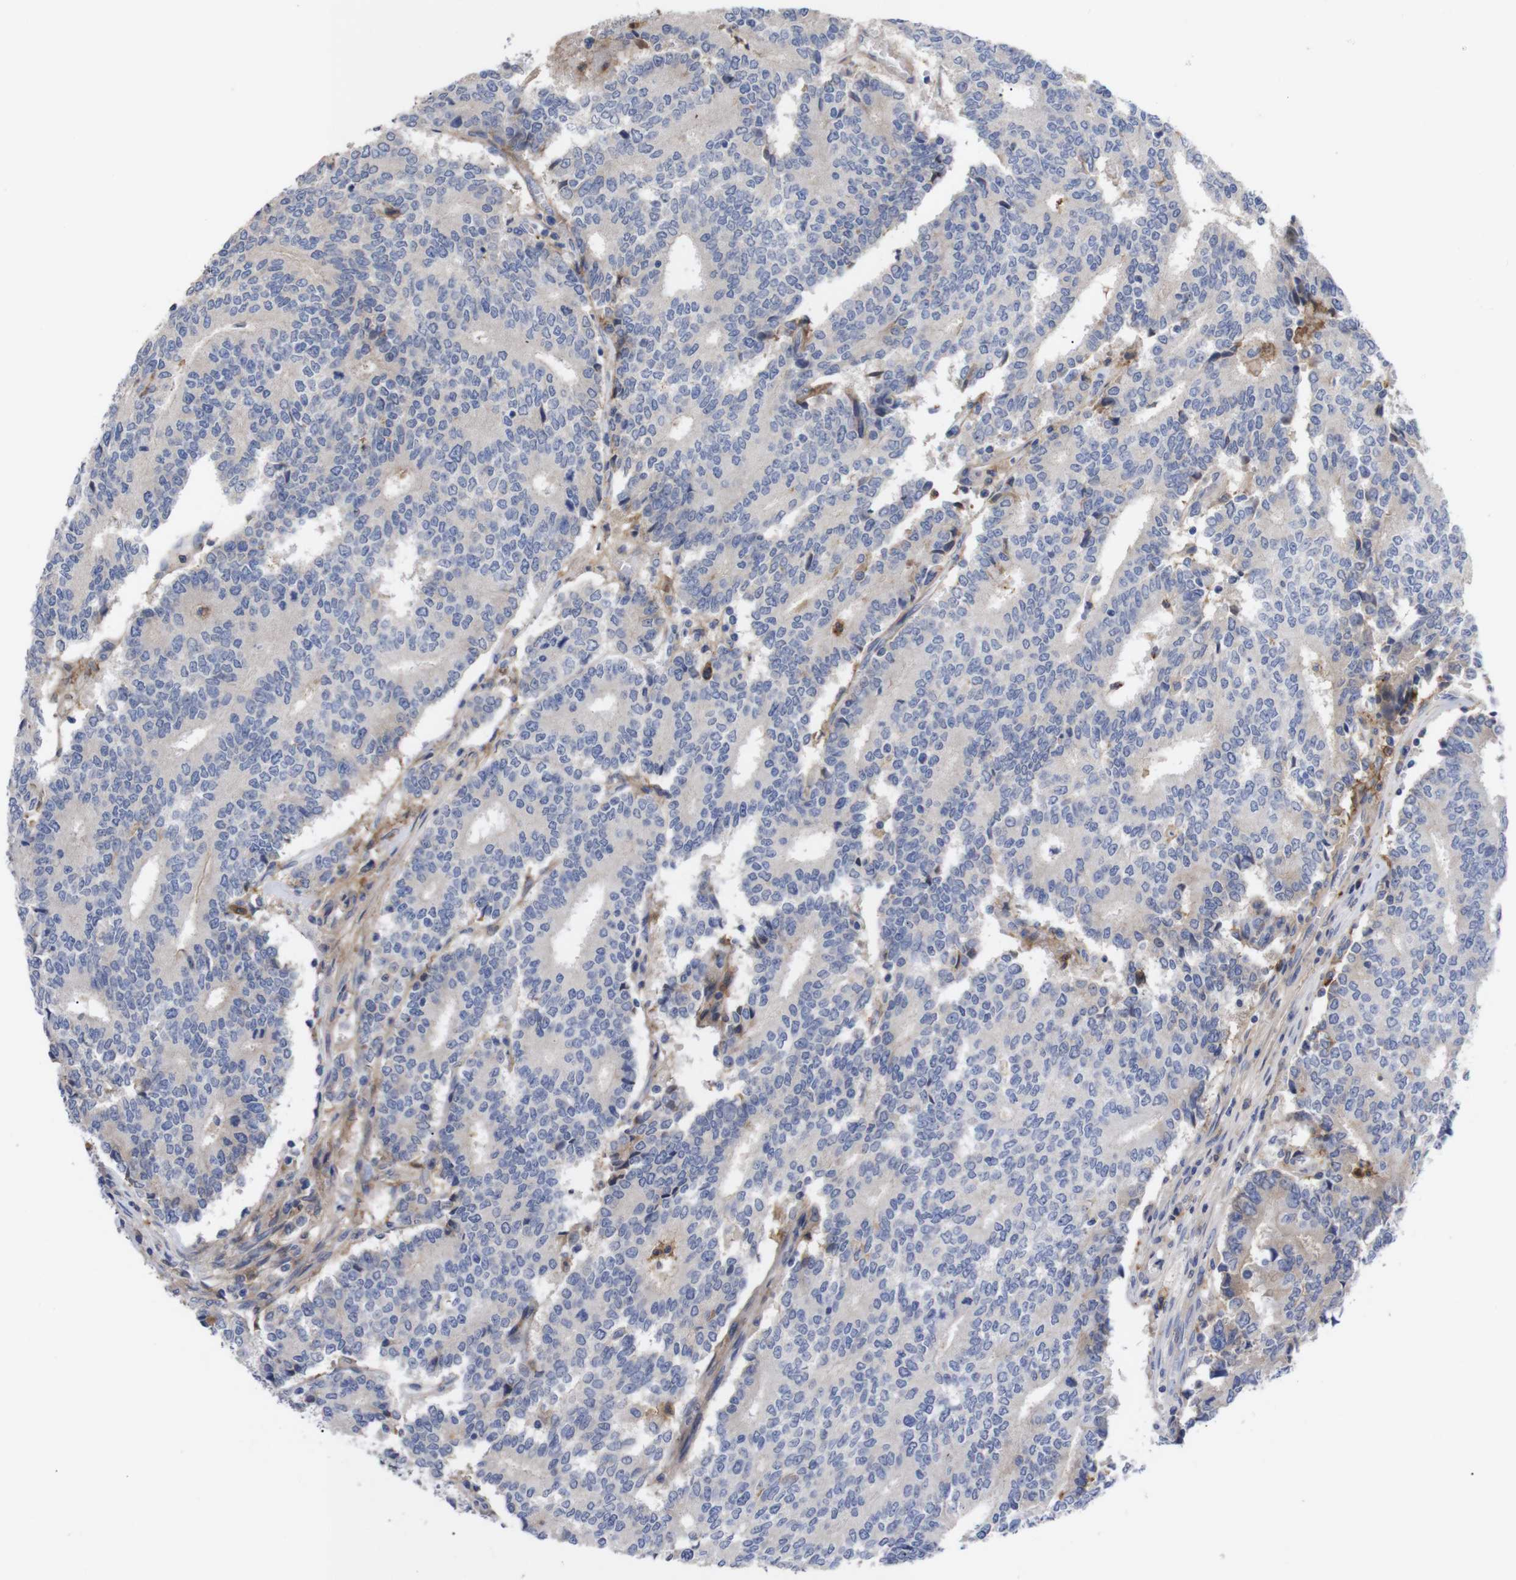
{"staining": {"intensity": "negative", "quantity": "none", "location": "none"}, "tissue": "prostate cancer", "cell_type": "Tumor cells", "image_type": "cancer", "snomed": [{"axis": "morphology", "description": "Normal tissue, NOS"}, {"axis": "morphology", "description": "Adenocarcinoma, High grade"}, {"axis": "topography", "description": "Prostate"}, {"axis": "topography", "description": "Seminal veicle"}], "caption": "Immunohistochemistry (IHC) of prostate adenocarcinoma (high-grade) displays no positivity in tumor cells.", "gene": "C5AR1", "patient": {"sex": "male", "age": 55}}